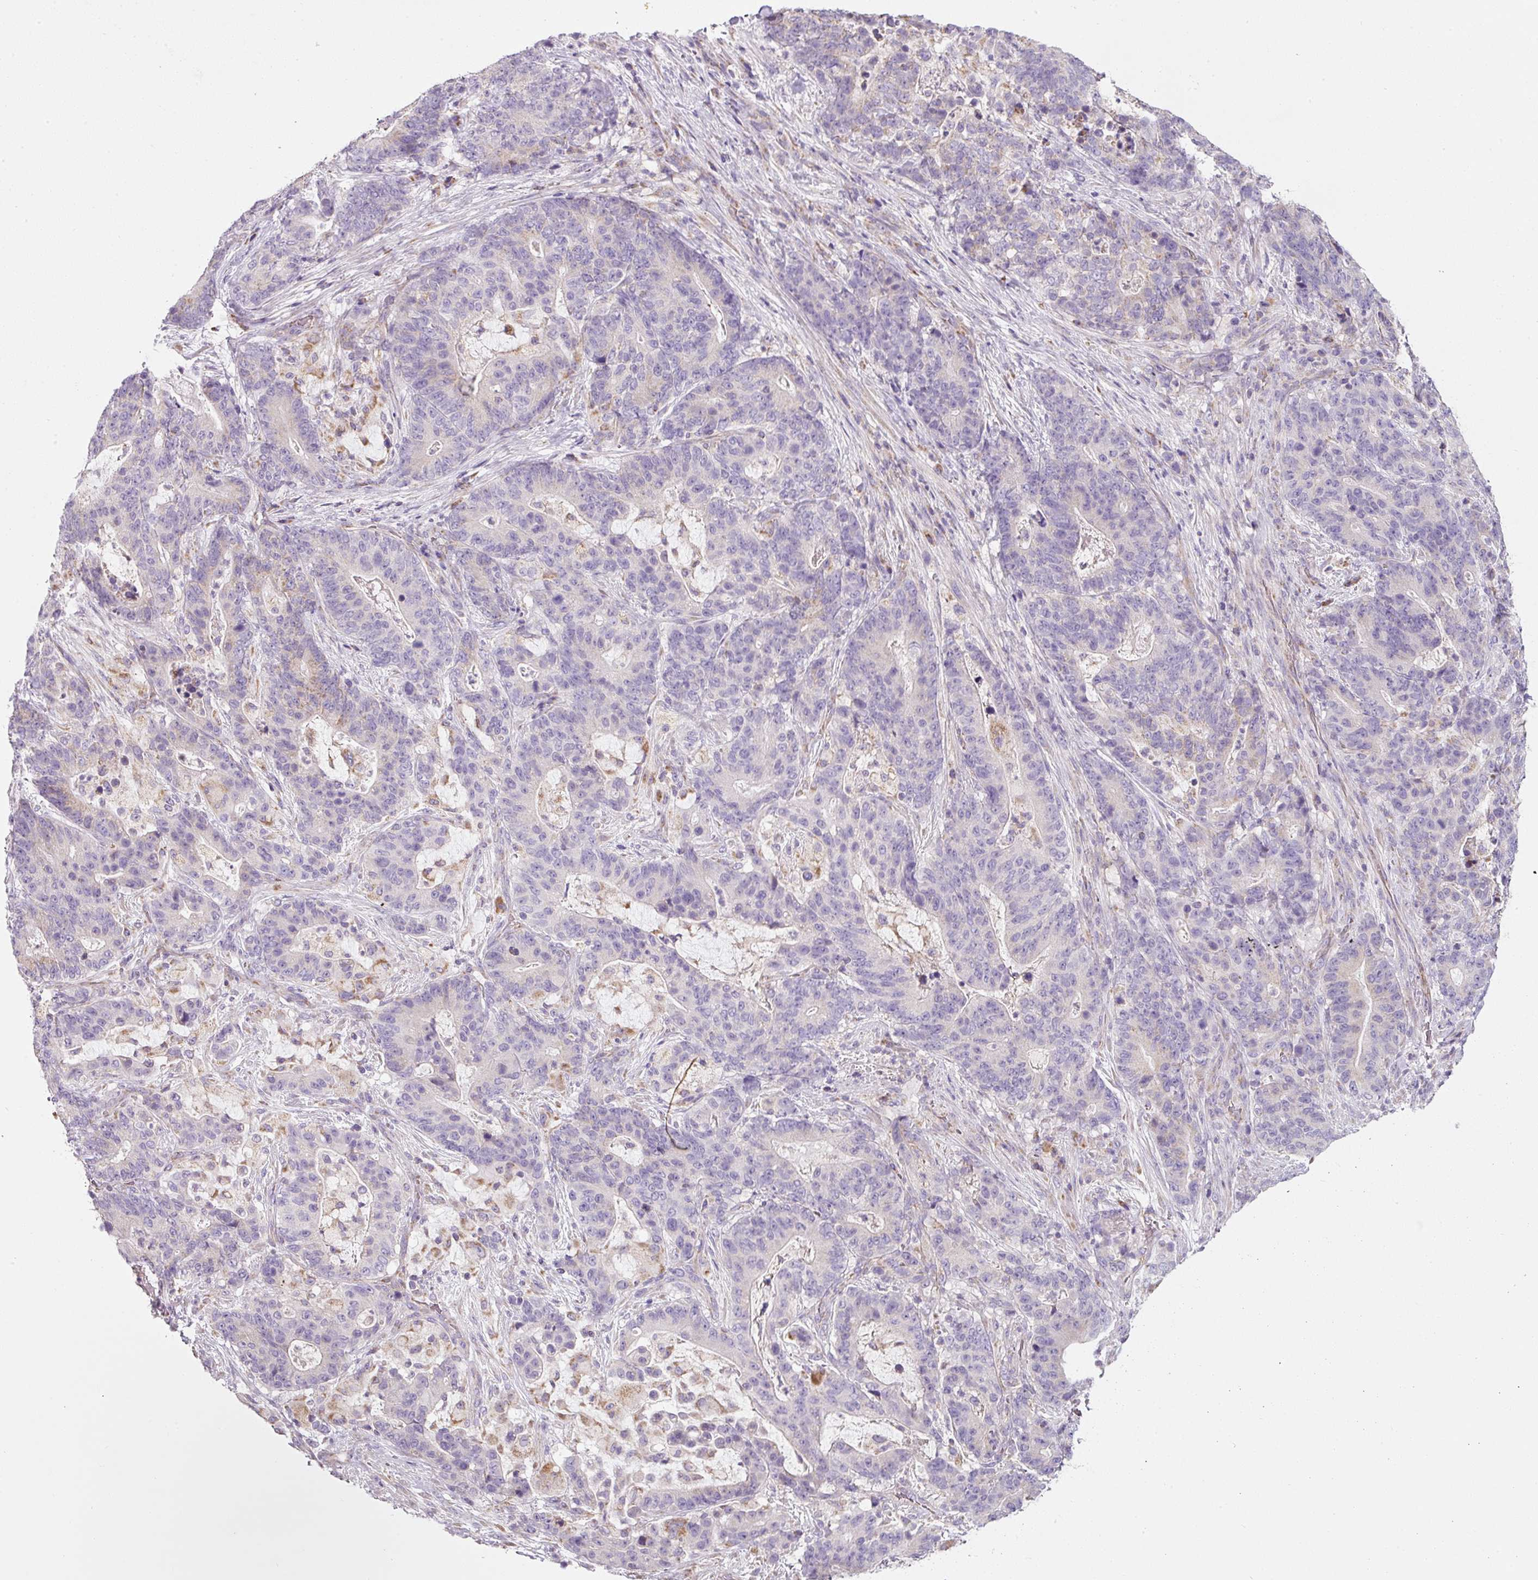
{"staining": {"intensity": "negative", "quantity": "none", "location": "none"}, "tissue": "stomach cancer", "cell_type": "Tumor cells", "image_type": "cancer", "snomed": [{"axis": "morphology", "description": "Normal tissue, NOS"}, {"axis": "morphology", "description": "Adenocarcinoma, NOS"}, {"axis": "topography", "description": "Stomach"}], "caption": "A photomicrograph of human stomach cancer is negative for staining in tumor cells.", "gene": "NDUFA1", "patient": {"sex": "female", "age": 64}}